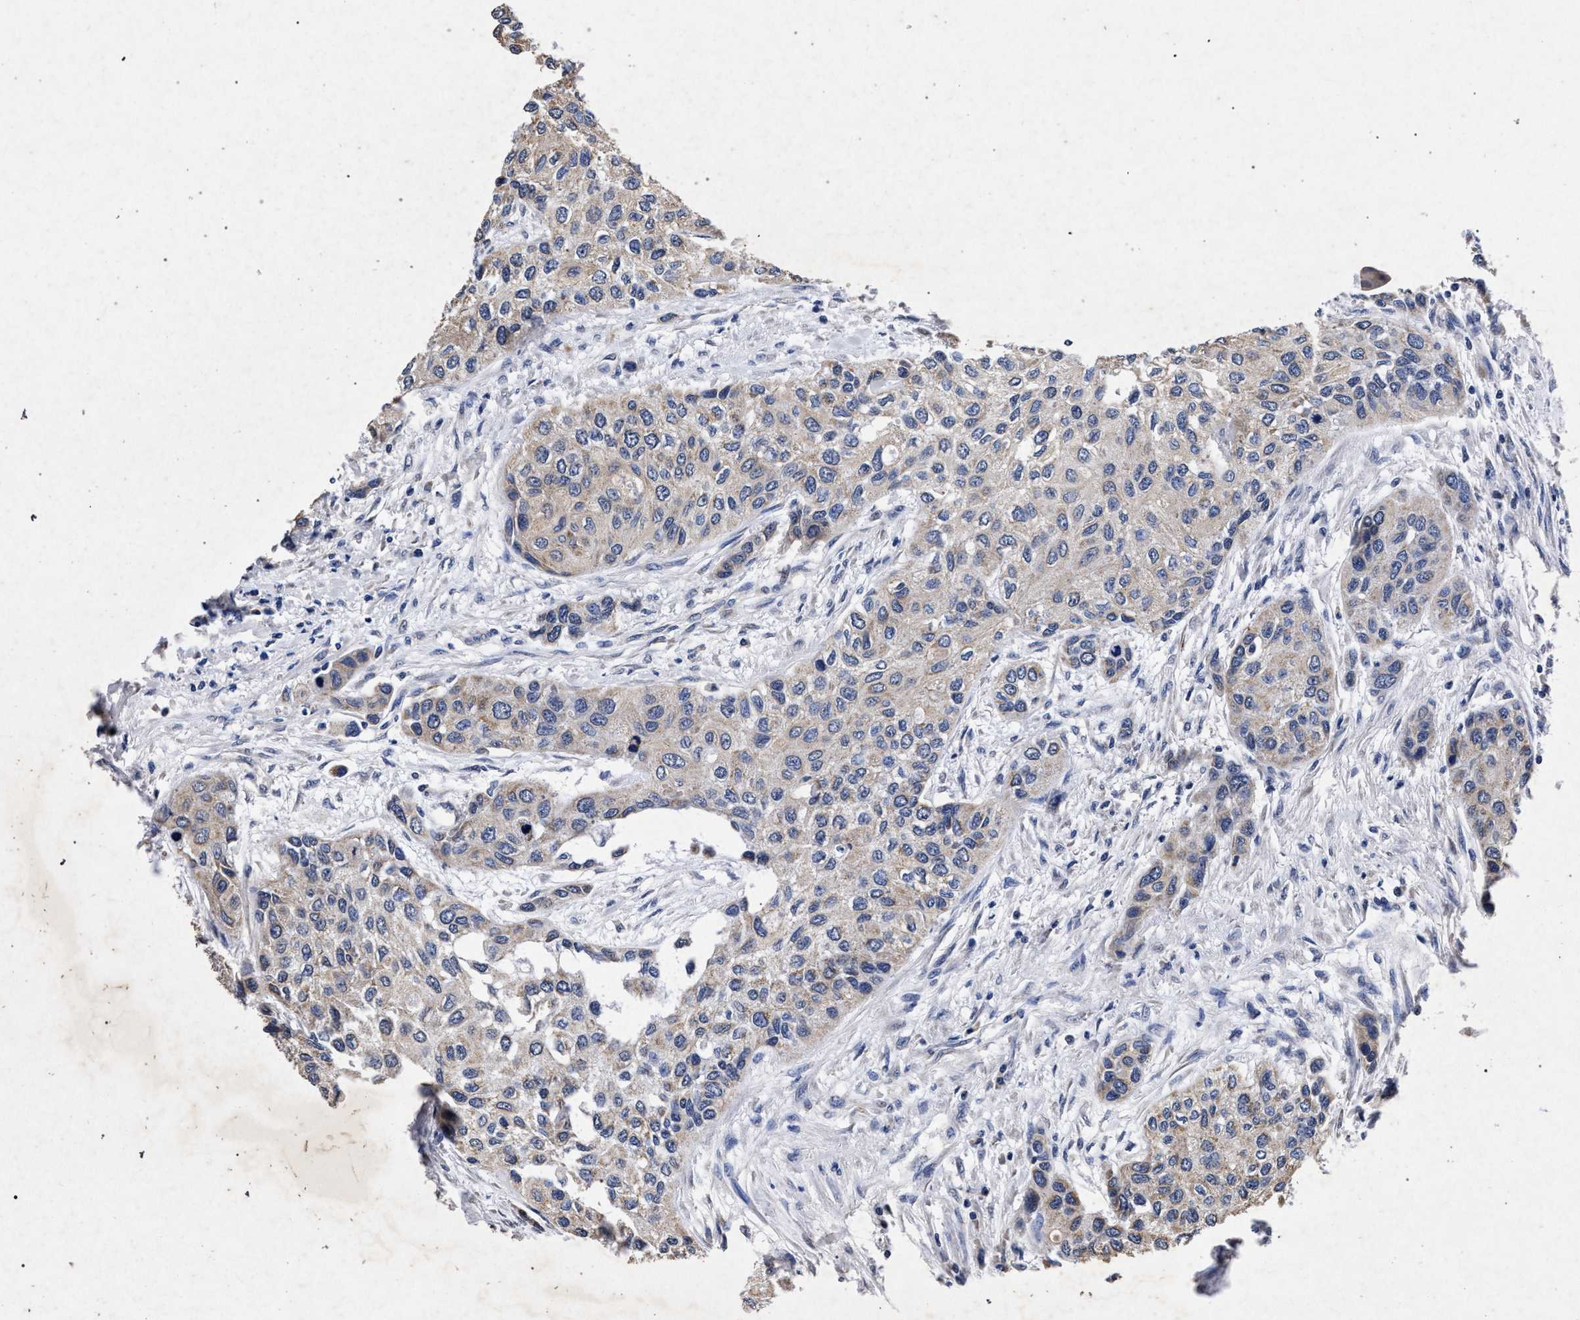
{"staining": {"intensity": "weak", "quantity": "<25%", "location": "cytoplasmic/membranous"}, "tissue": "urothelial cancer", "cell_type": "Tumor cells", "image_type": "cancer", "snomed": [{"axis": "morphology", "description": "Urothelial carcinoma, High grade"}, {"axis": "topography", "description": "Urinary bladder"}], "caption": "DAB immunohistochemical staining of high-grade urothelial carcinoma exhibits no significant positivity in tumor cells.", "gene": "ATP1A2", "patient": {"sex": "female", "age": 56}}